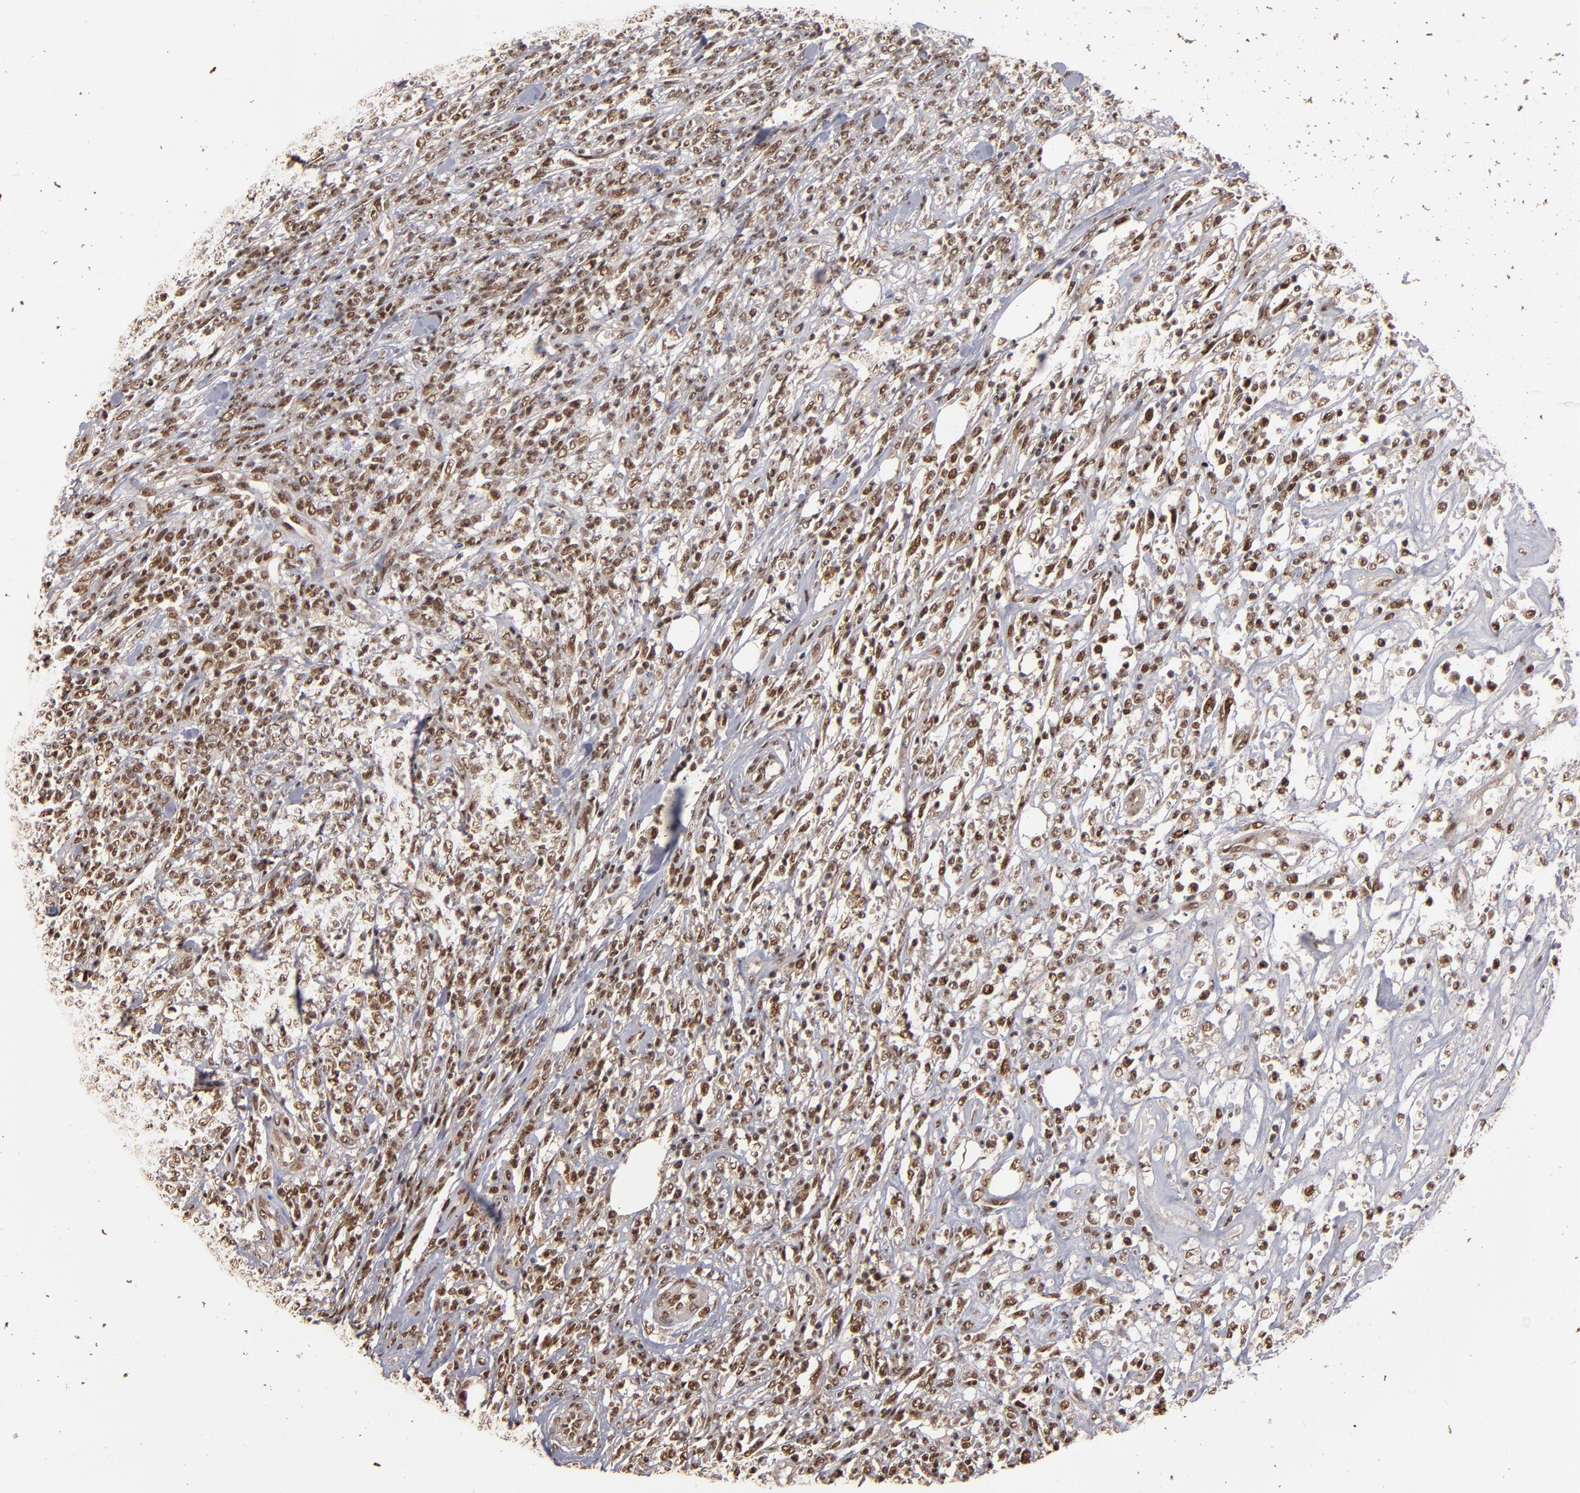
{"staining": {"intensity": "moderate", "quantity": ">75%", "location": "nuclear"}, "tissue": "lymphoma", "cell_type": "Tumor cells", "image_type": "cancer", "snomed": [{"axis": "morphology", "description": "Malignant lymphoma, non-Hodgkin's type, High grade"}, {"axis": "topography", "description": "Lymph node"}], "caption": "Immunohistochemical staining of human malignant lymphoma, non-Hodgkin's type (high-grade) demonstrates medium levels of moderate nuclear protein positivity in approximately >75% of tumor cells. (DAB IHC, brown staining for protein, blue staining for nuclei).", "gene": "SNW1", "patient": {"sex": "female", "age": 73}}